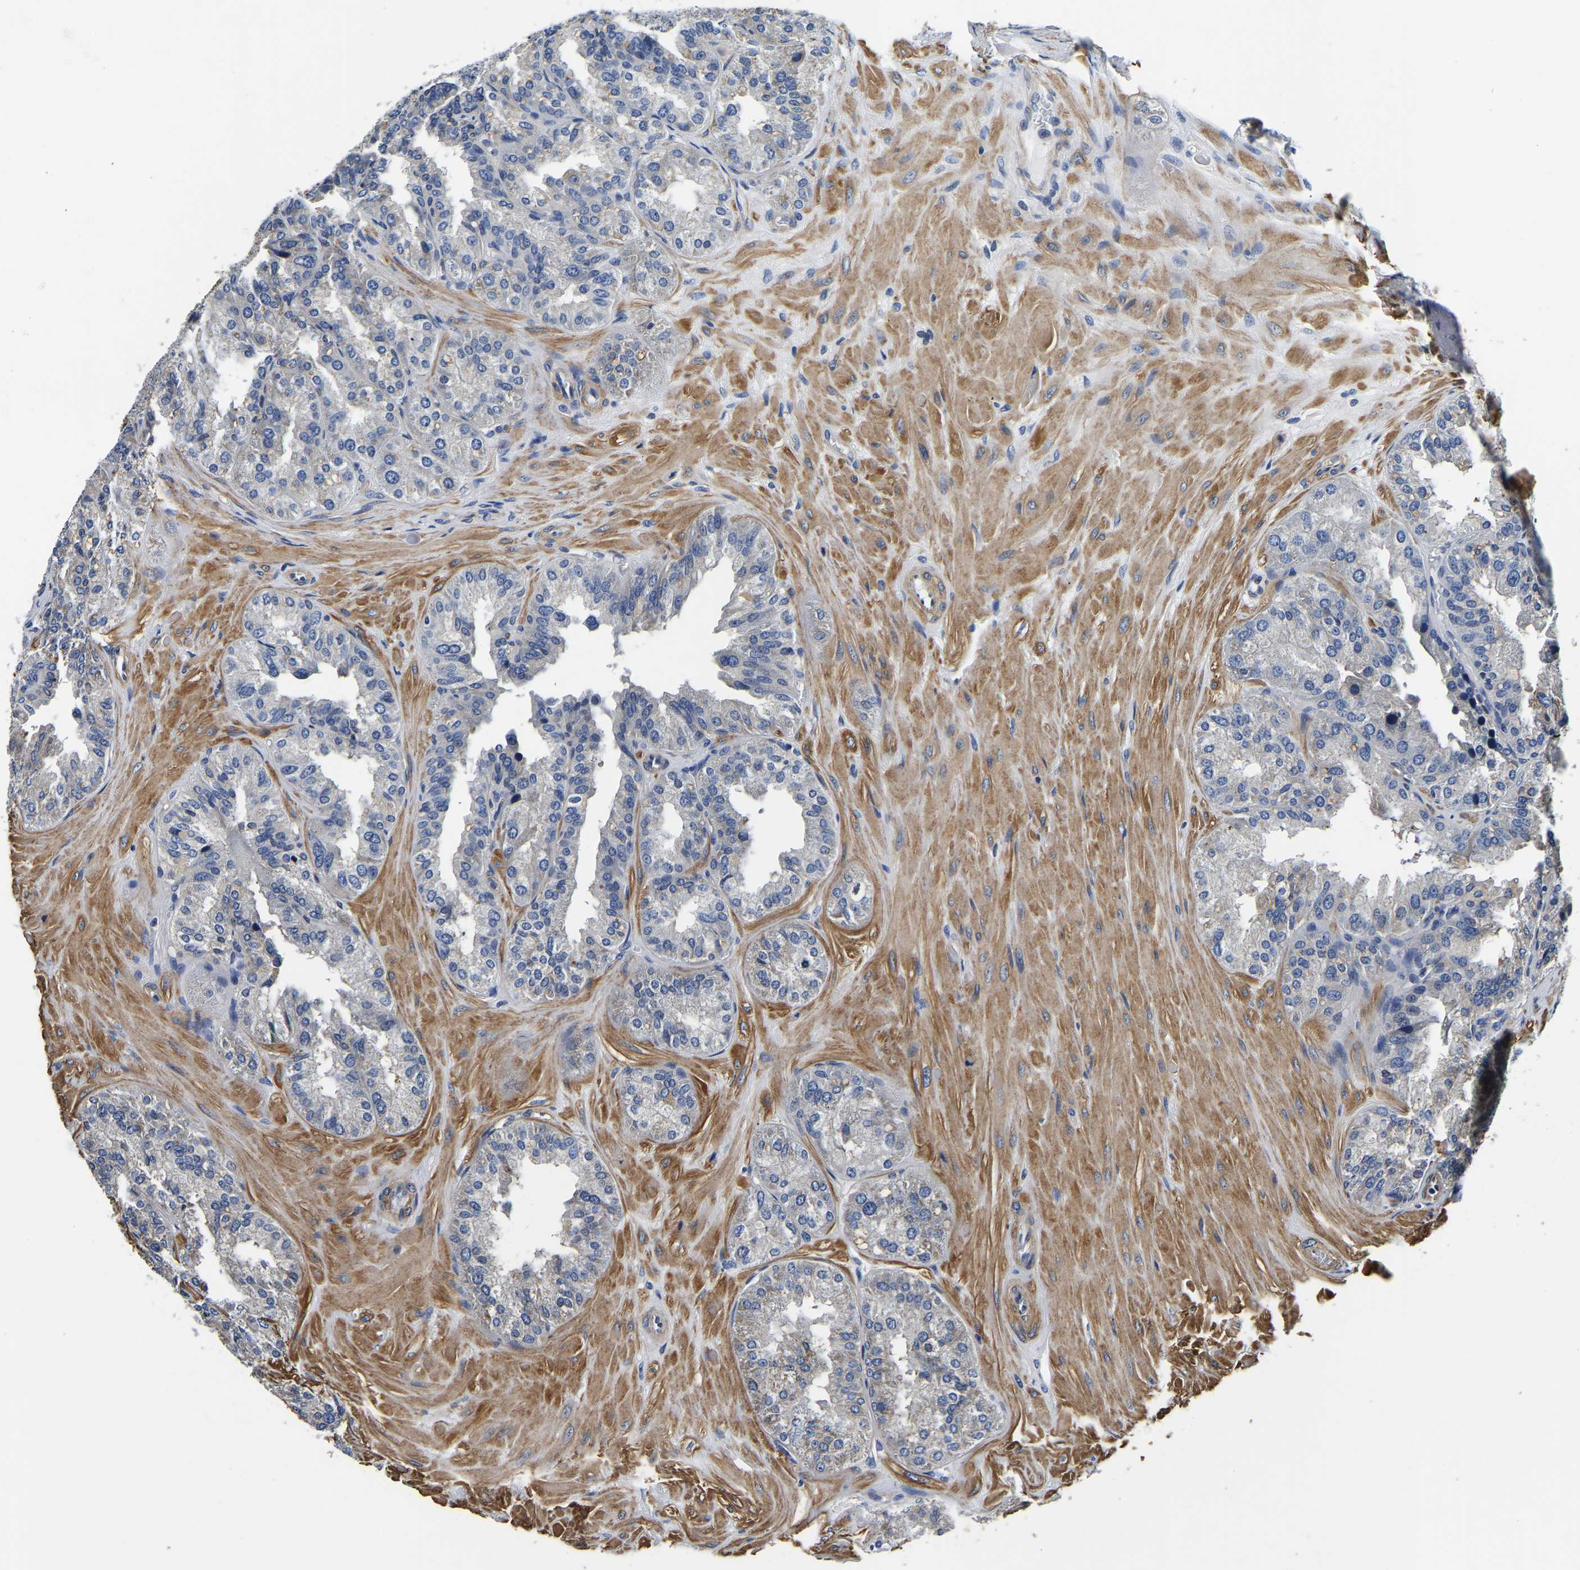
{"staining": {"intensity": "negative", "quantity": "none", "location": "none"}, "tissue": "seminal vesicle", "cell_type": "Glandular cells", "image_type": "normal", "snomed": [{"axis": "morphology", "description": "Normal tissue, NOS"}, {"axis": "topography", "description": "Prostate"}, {"axis": "topography", "description": "Seminal veicle"}], "caption": "Glandular cells show no significant staining in unremarkable seminal vesicle. (DAB (3,3'-diaminobenzidine) IHC, high magnification).", "gene": "KCTD17", "patient": {"sex": "male", "age": 51}}